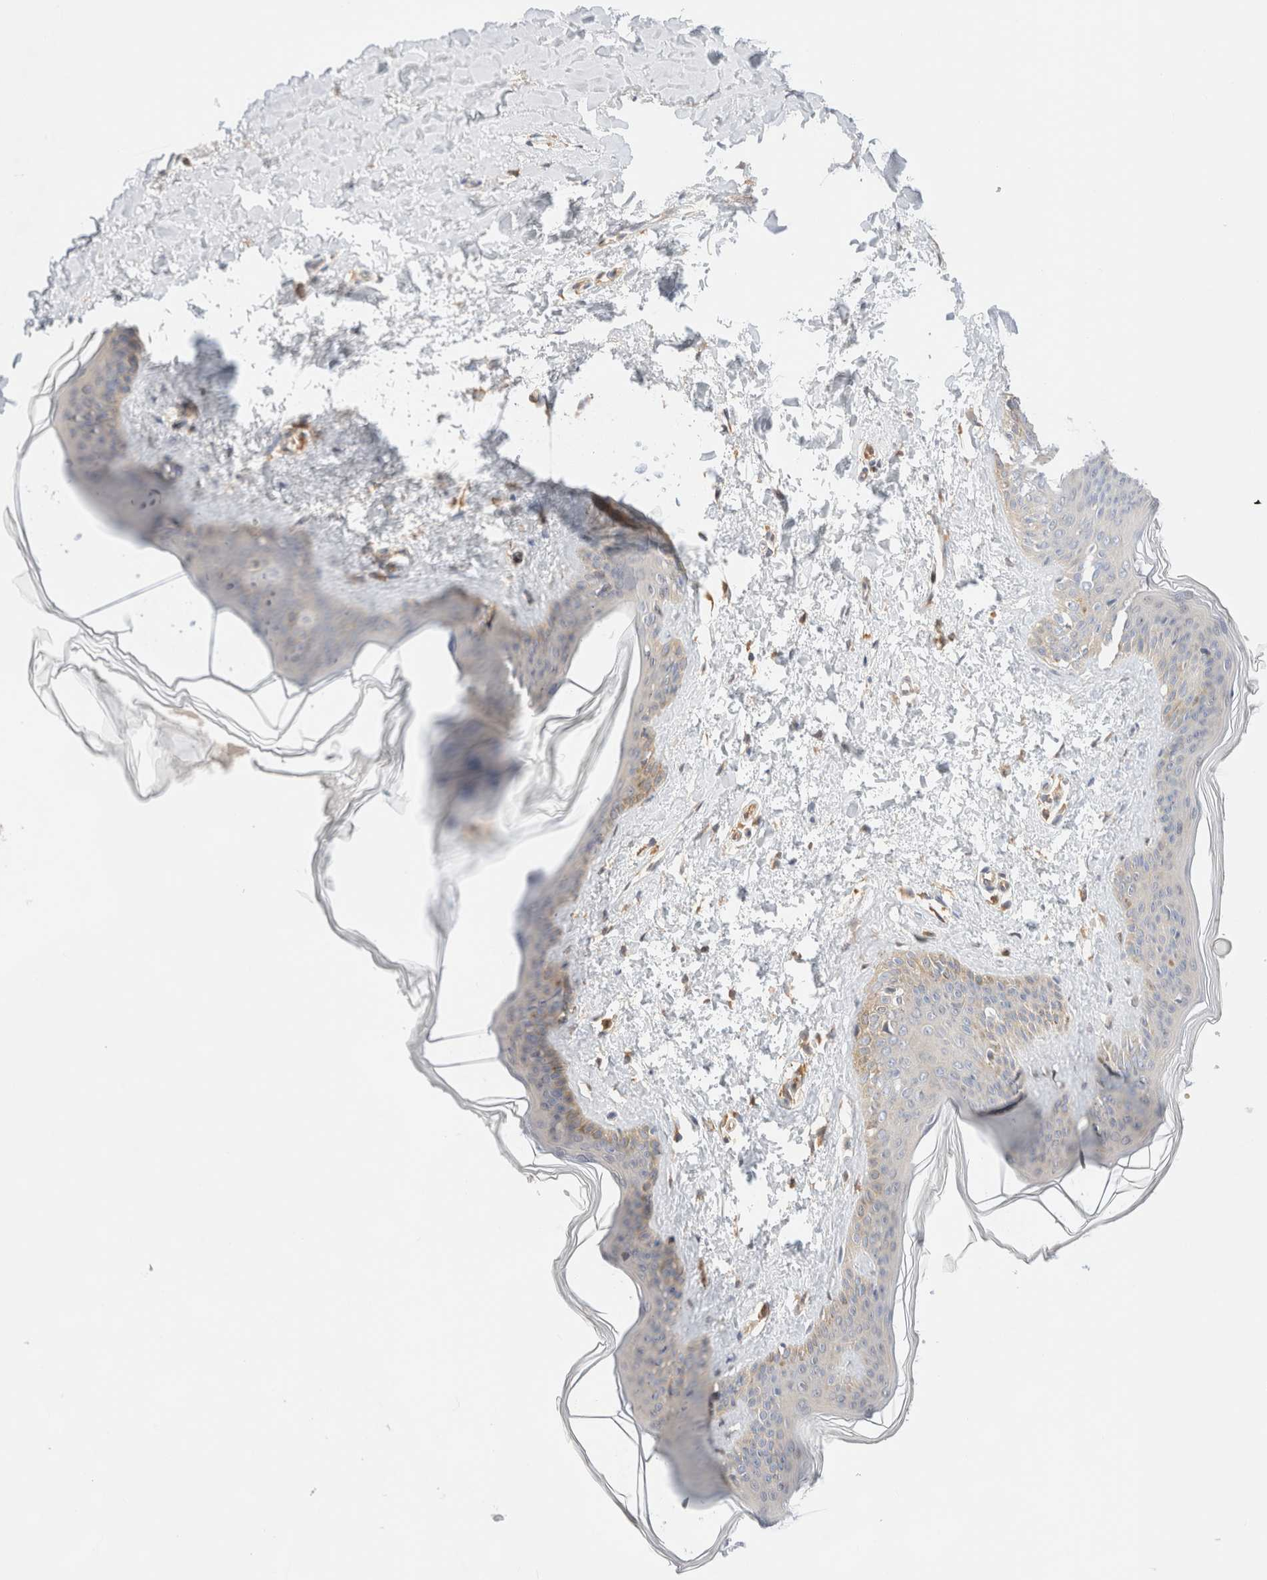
{"staining": {"intensity": "moderate", "quantity": ">75%", "location": "cytoplasmic/membranous"}, "tissue": "skin", "cell_type": "Fibroblasts", "image_type": "normal", "snomed": [{"axis": "morphology", "description": "Normal tissue, NOS"}, {"axis": "topography", "description": "Skin"}], "caption": "This histopathology image shows benign skin stained with IHC to label a protein in brown. The cytoplasmic/membranous of fibroblasts show moderate positivity for the protein. Nuclei are counter-stained blue.", "gene": "RABEP1", "patient": {"sex": "female", "age": 17}}